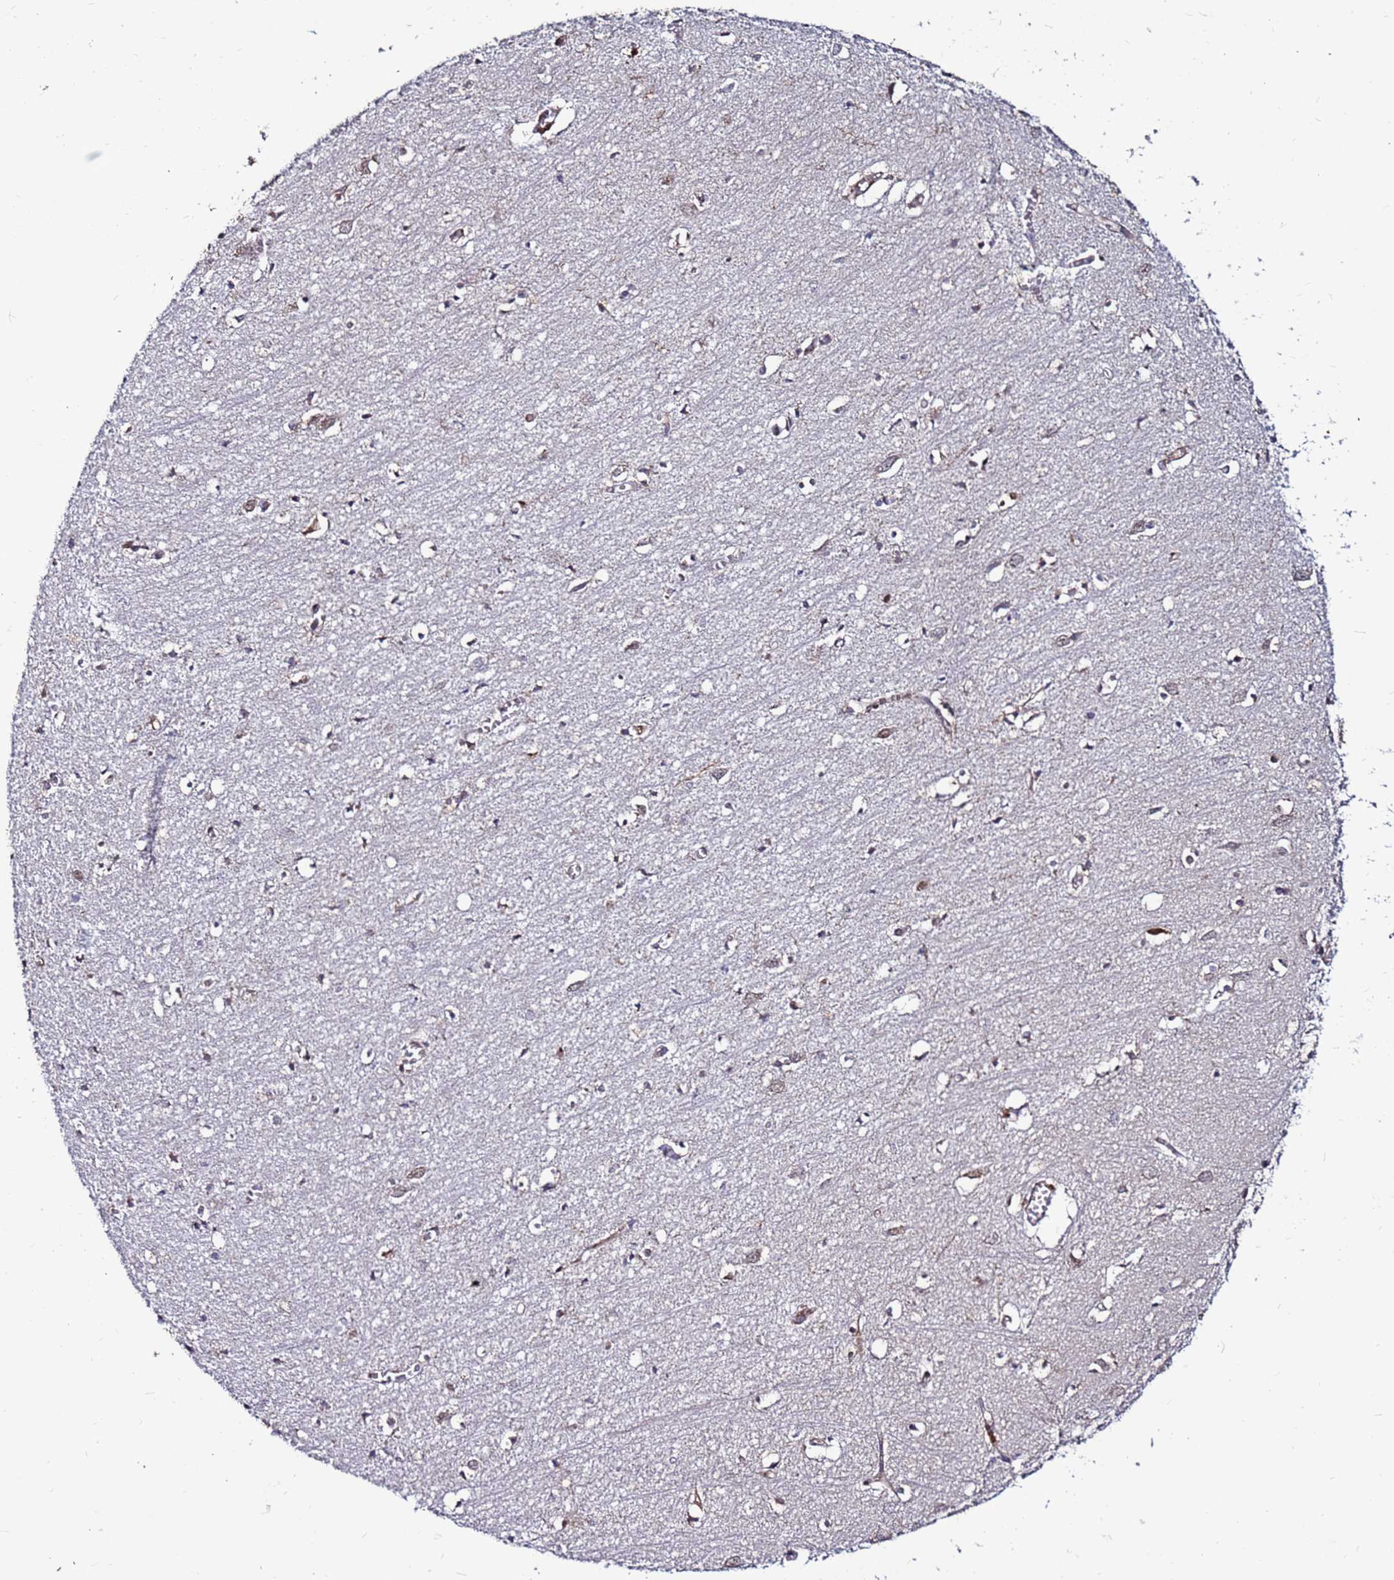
{"staining": {"intensity": "moderate", "quantity": "25%-75%", "location": "cytoplasmic/membranous"}, "tissue": "cerebral cortex", "cell_type": "Endothelial cells", "image_type": "normal", "snomed": [{"axis": "morphology", "description": "Normal tissue, NOS"}, {"axis": "topography", "description": "Cerebral cortex"}], "caption": "A histopathology image of human cerebral cortex stained for a protein reveals moderate cytoplasmic/membranous brown staining in endothelial cells. Nuclei are stained in blue.", "gene": "CLK3", "patient": {"sex": "female", "age": 64}}